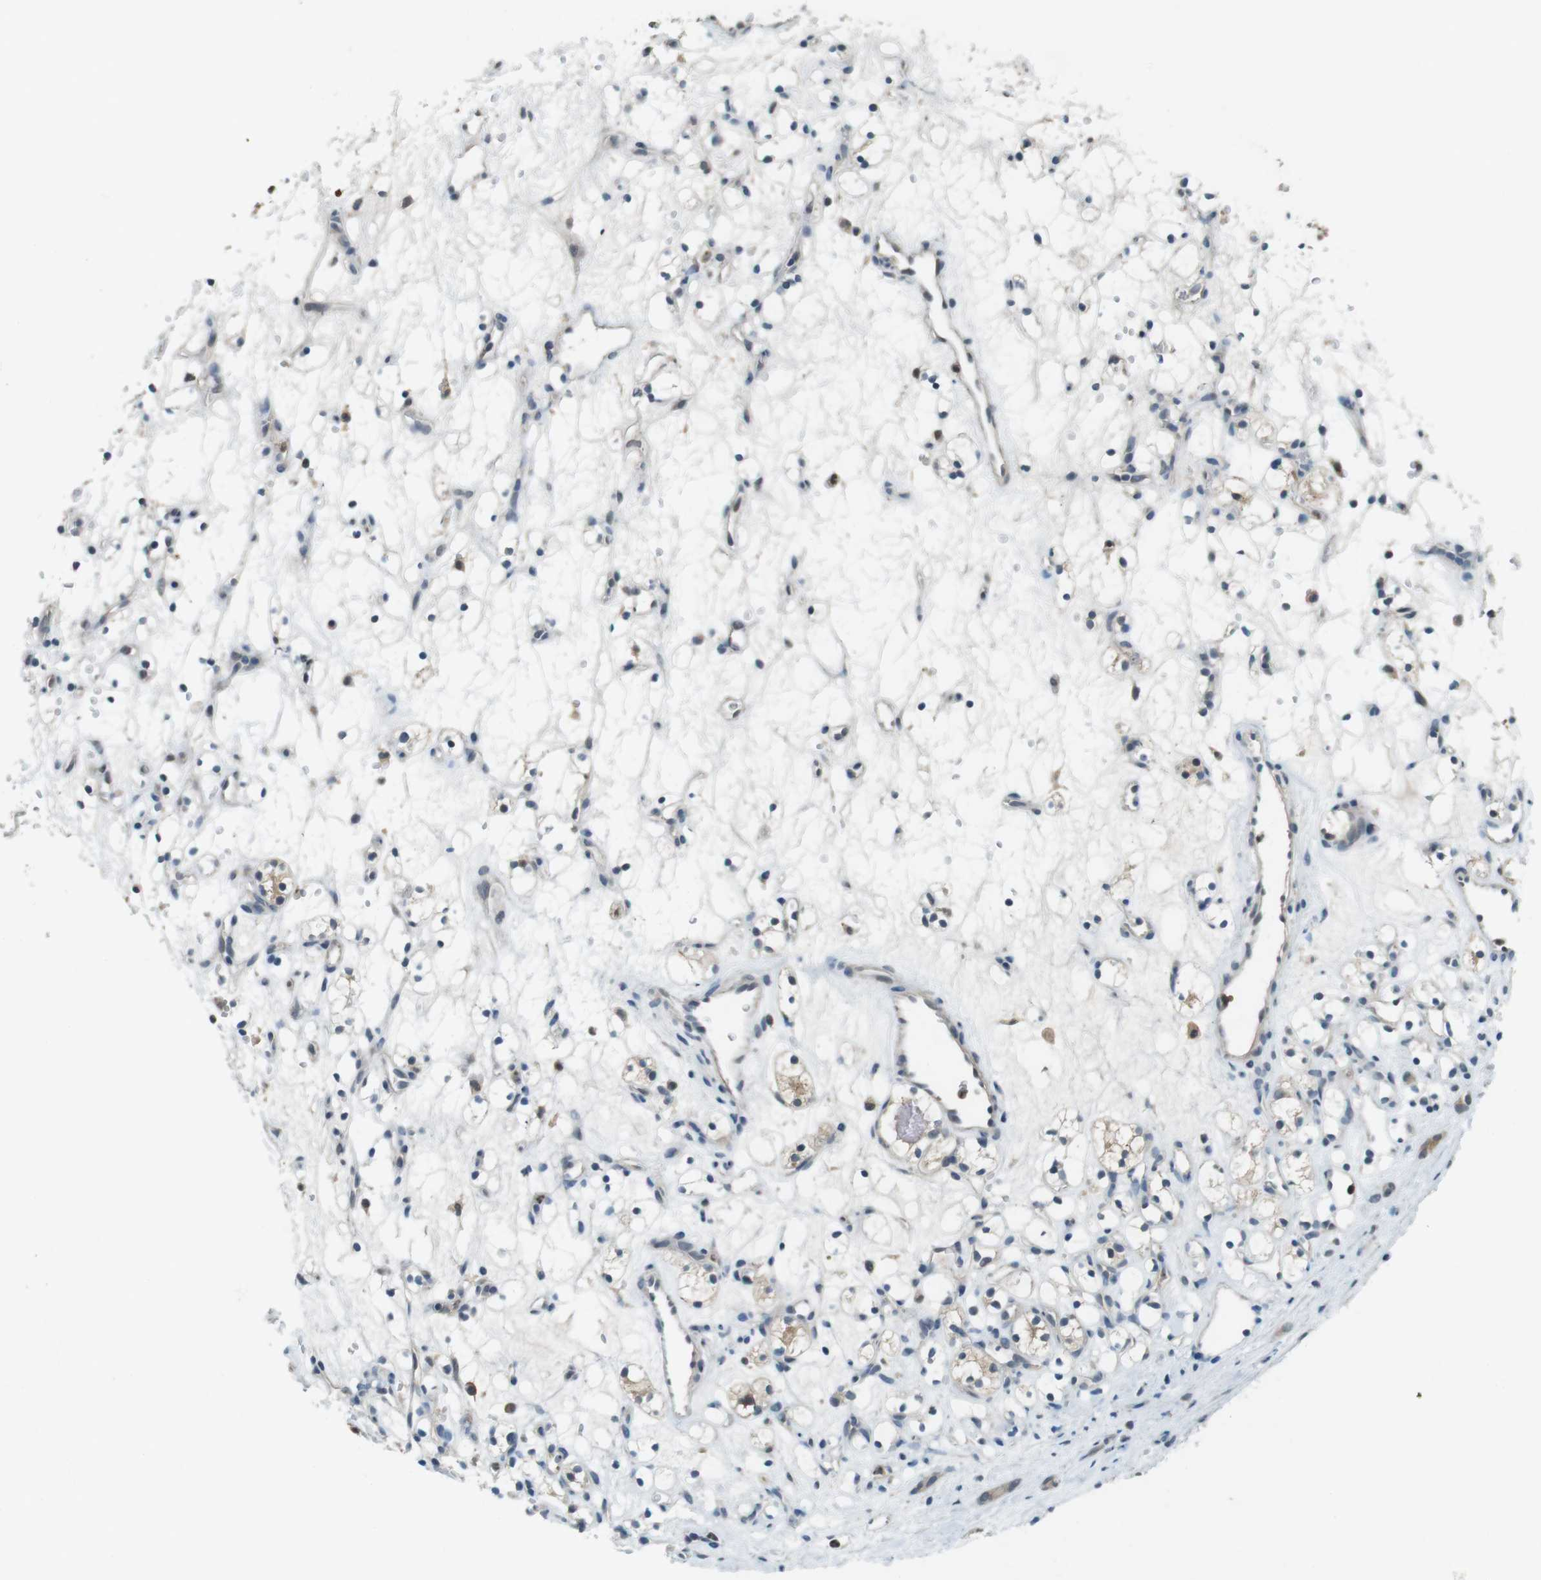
{"staining": {"intensity": "negative", "quantity": "none", "location": "none"}, "tissue": "renal cancer", "cell_type": "Tumor cells", "image_type": "cancer", "snomed": [{"axis": "morphology", "description": "Adenocarcinoma, NOS"}, {"axis": "topography", "description": "Kidney"}], "caption": "The micrograph exhibits no staining of tumor cells in adenocarcinoma (renal).", "gene": "CDK14", "patient": {"sex": "female", "age": 60}}